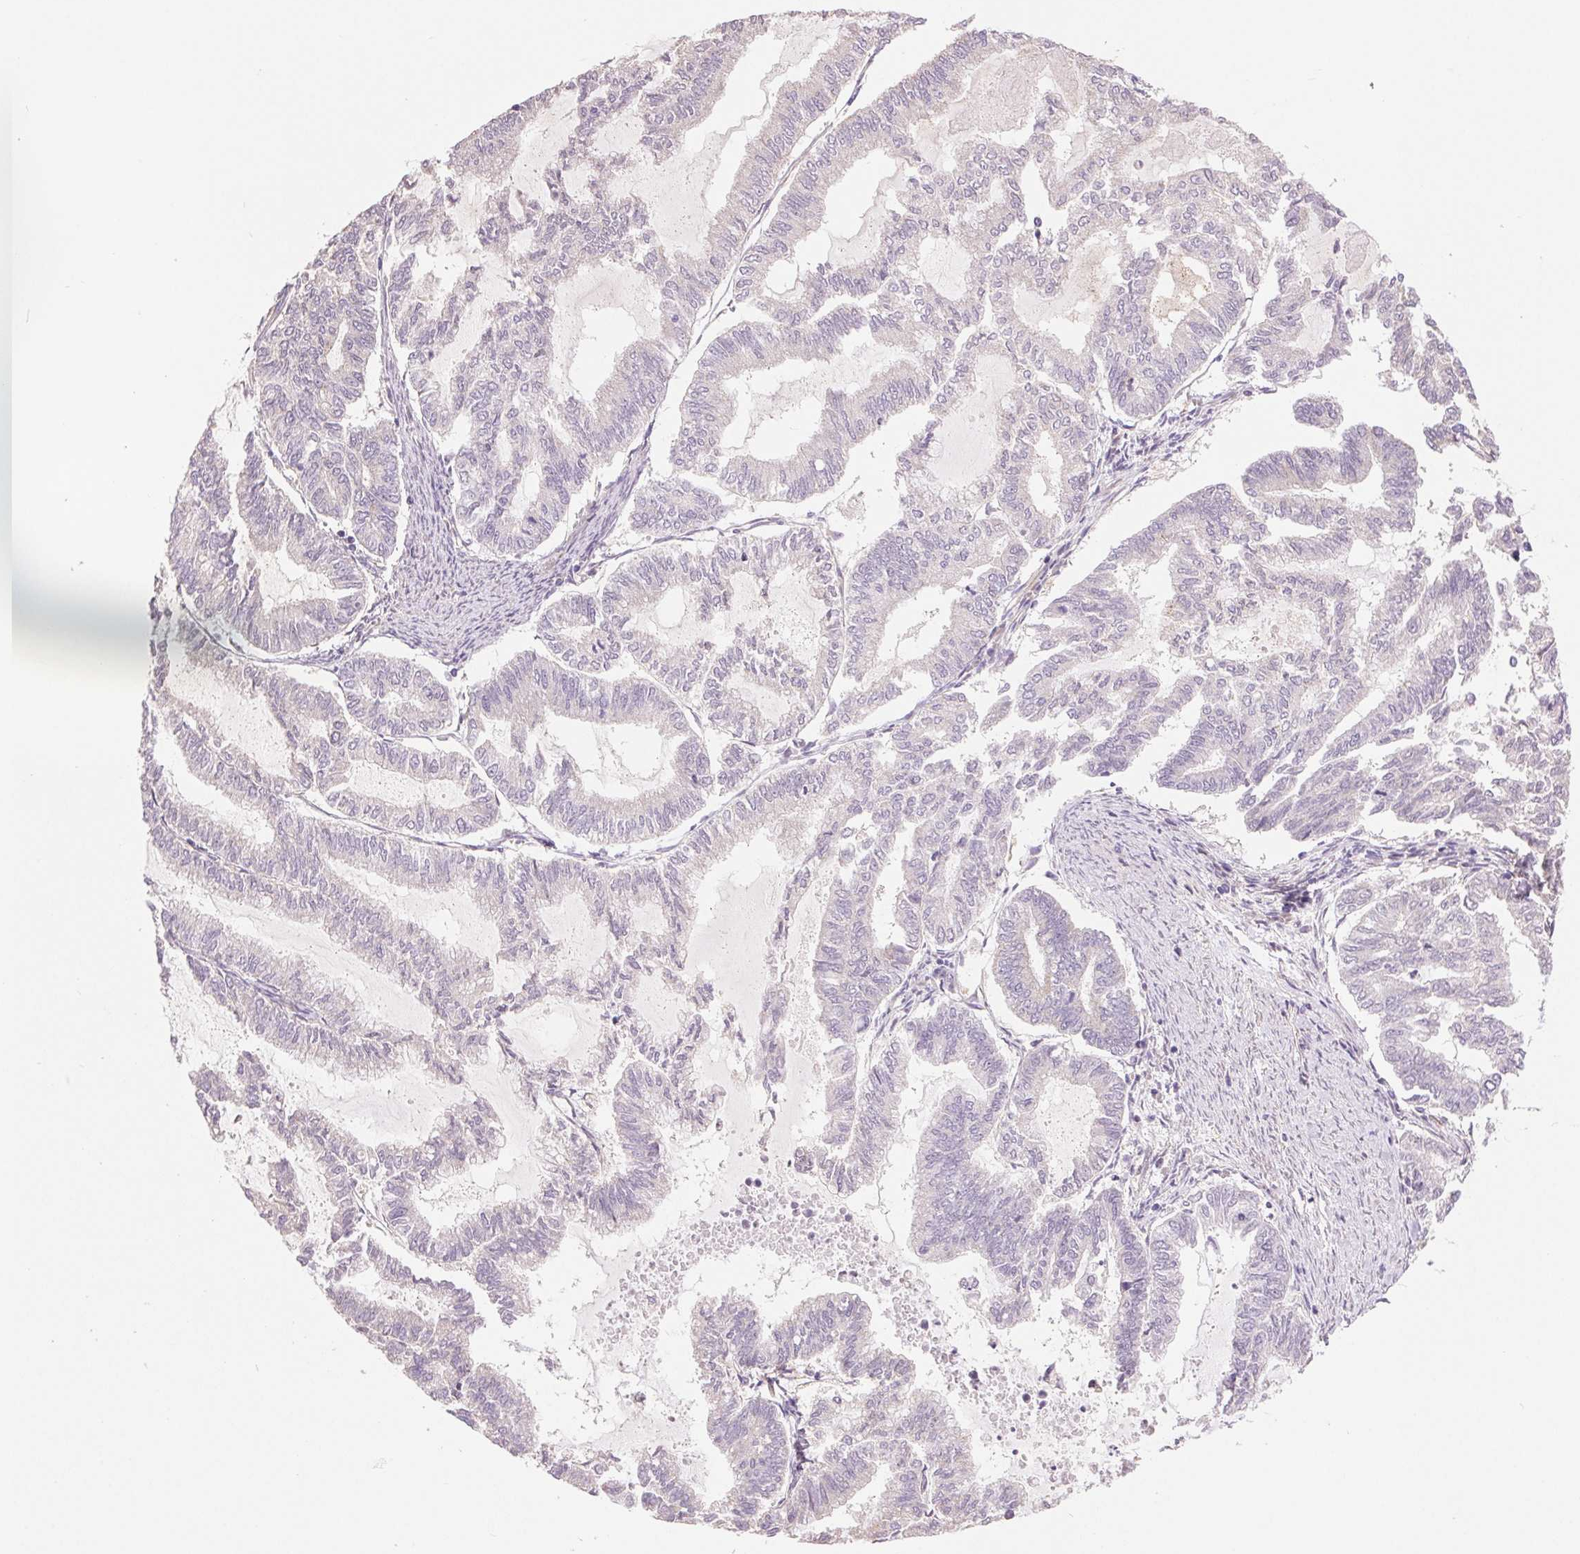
{"staining": {"intensity": "negative", "quantity": "none", "location": "none"}, "tissue": "endometrial cancer", "cell_type": "Tumor cells", "image_type": "cancer", "snomed": [{"axis": "morphology", "description": "Adenocarcinoma, NOS"}, {"axis": "topography", "description": "Endometrium"}], "caption": "IHC photomicrograph of neoplastic tissue: adenocarcinoma (endometrial) stained with DAB (3,3'-diaminobenzidine) exhibits no significant protein staining in tumor cells. (DAB IHC, high magnification).", "gene": "DGUOK", "patient": {"sex": "female", "age": 79}}